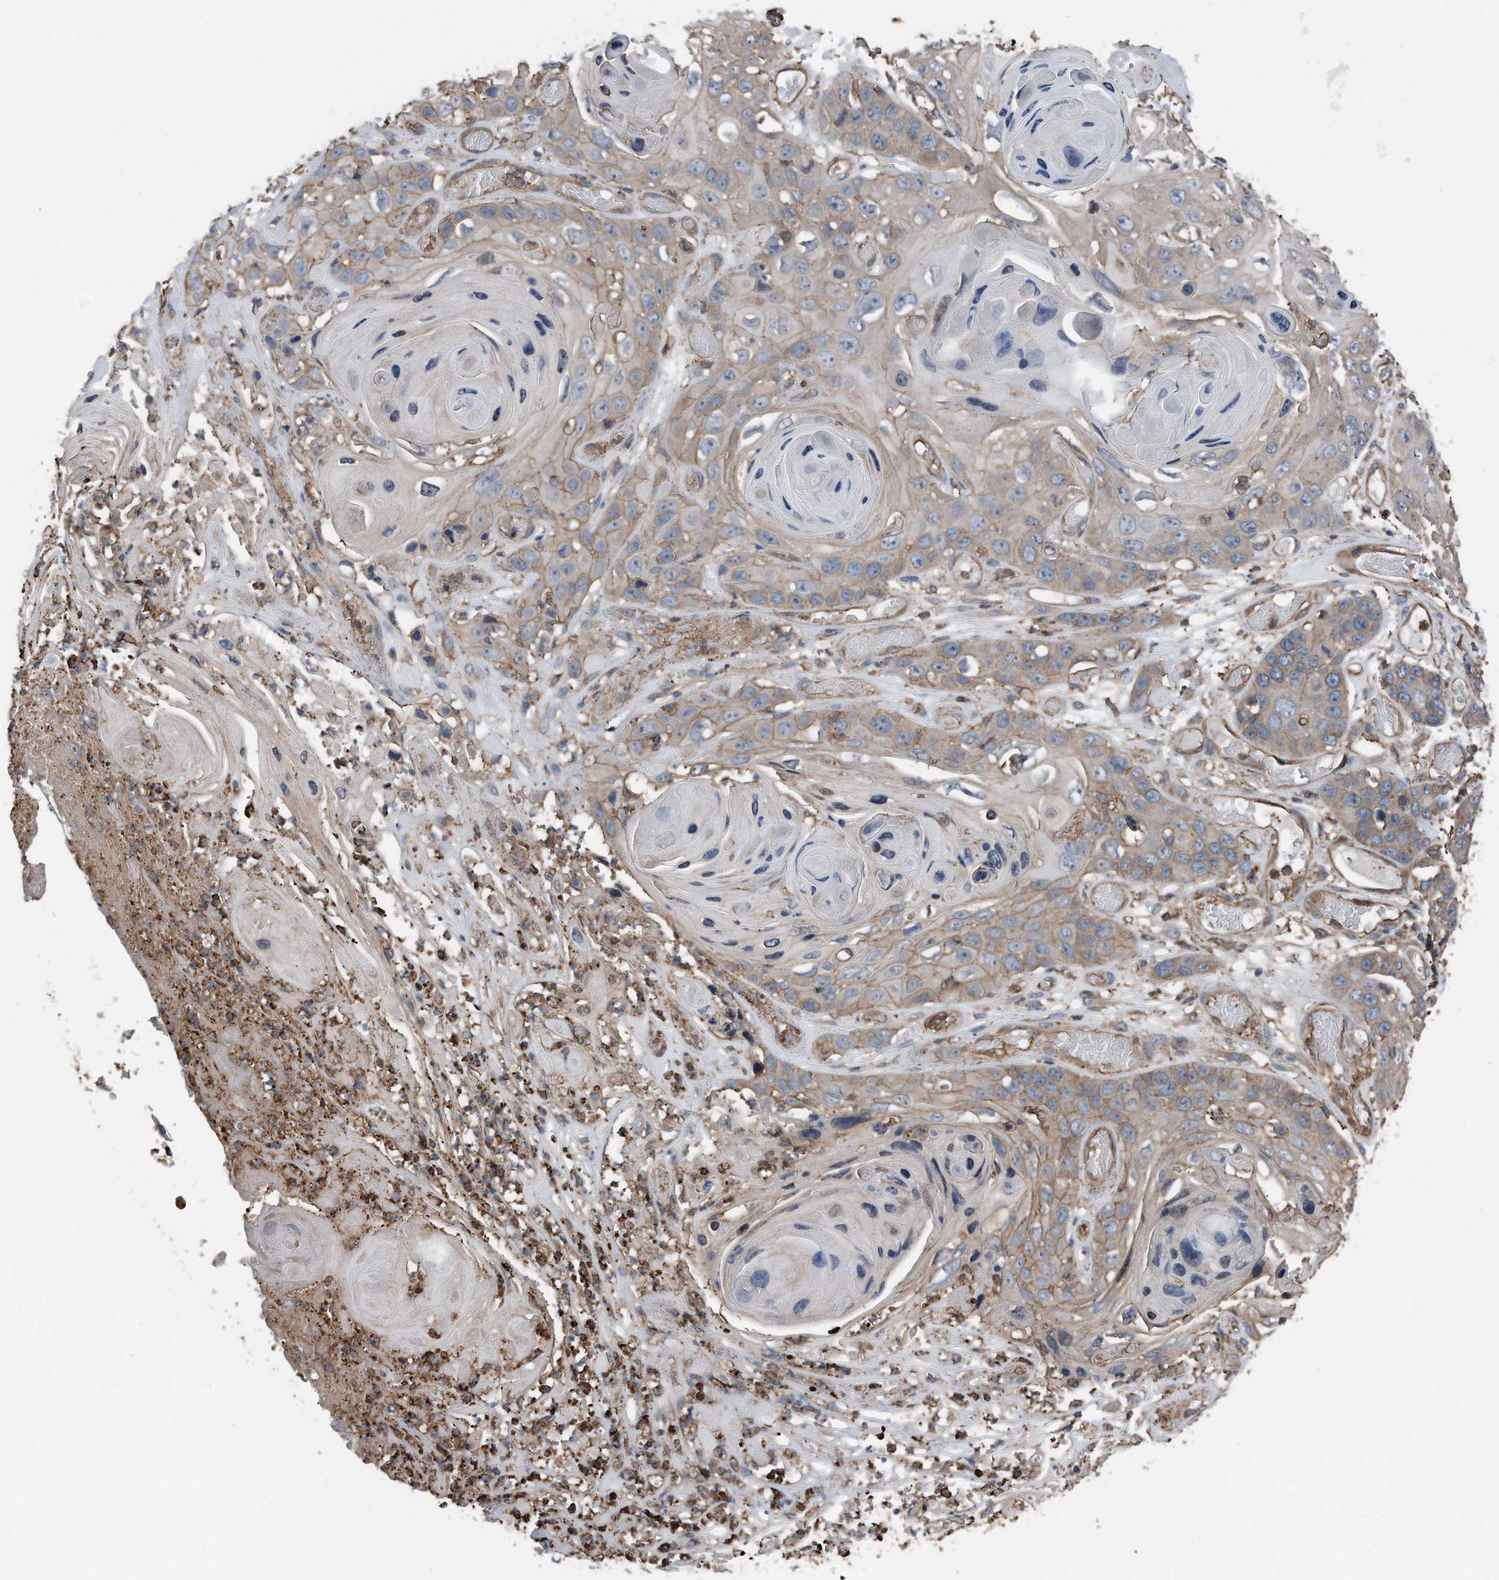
{"staining": {"intensity": "weak", "quantity": "25%-75%", "location": "cytoplasmic/membranous"}, "tissue": "skin cancer", "cell_type": "Tumor cells", "image_type": "cancer", "snomed": [{"axis": "morphology", "description": "Squamous cell carcinoma, NOS"}, {"axis": "topography", "description": "Skin"}], "caption": "Immunohistochemistry histopathology image of human squamous cell carcinoma (skin) stained for a protein (brown), which exhibits low levels of weak cytoplasmic/membranous positivity in about 25%-75% of tumor cells.", "gene": "RSPO3", "patient": {"sex": "male", "age": 55}}